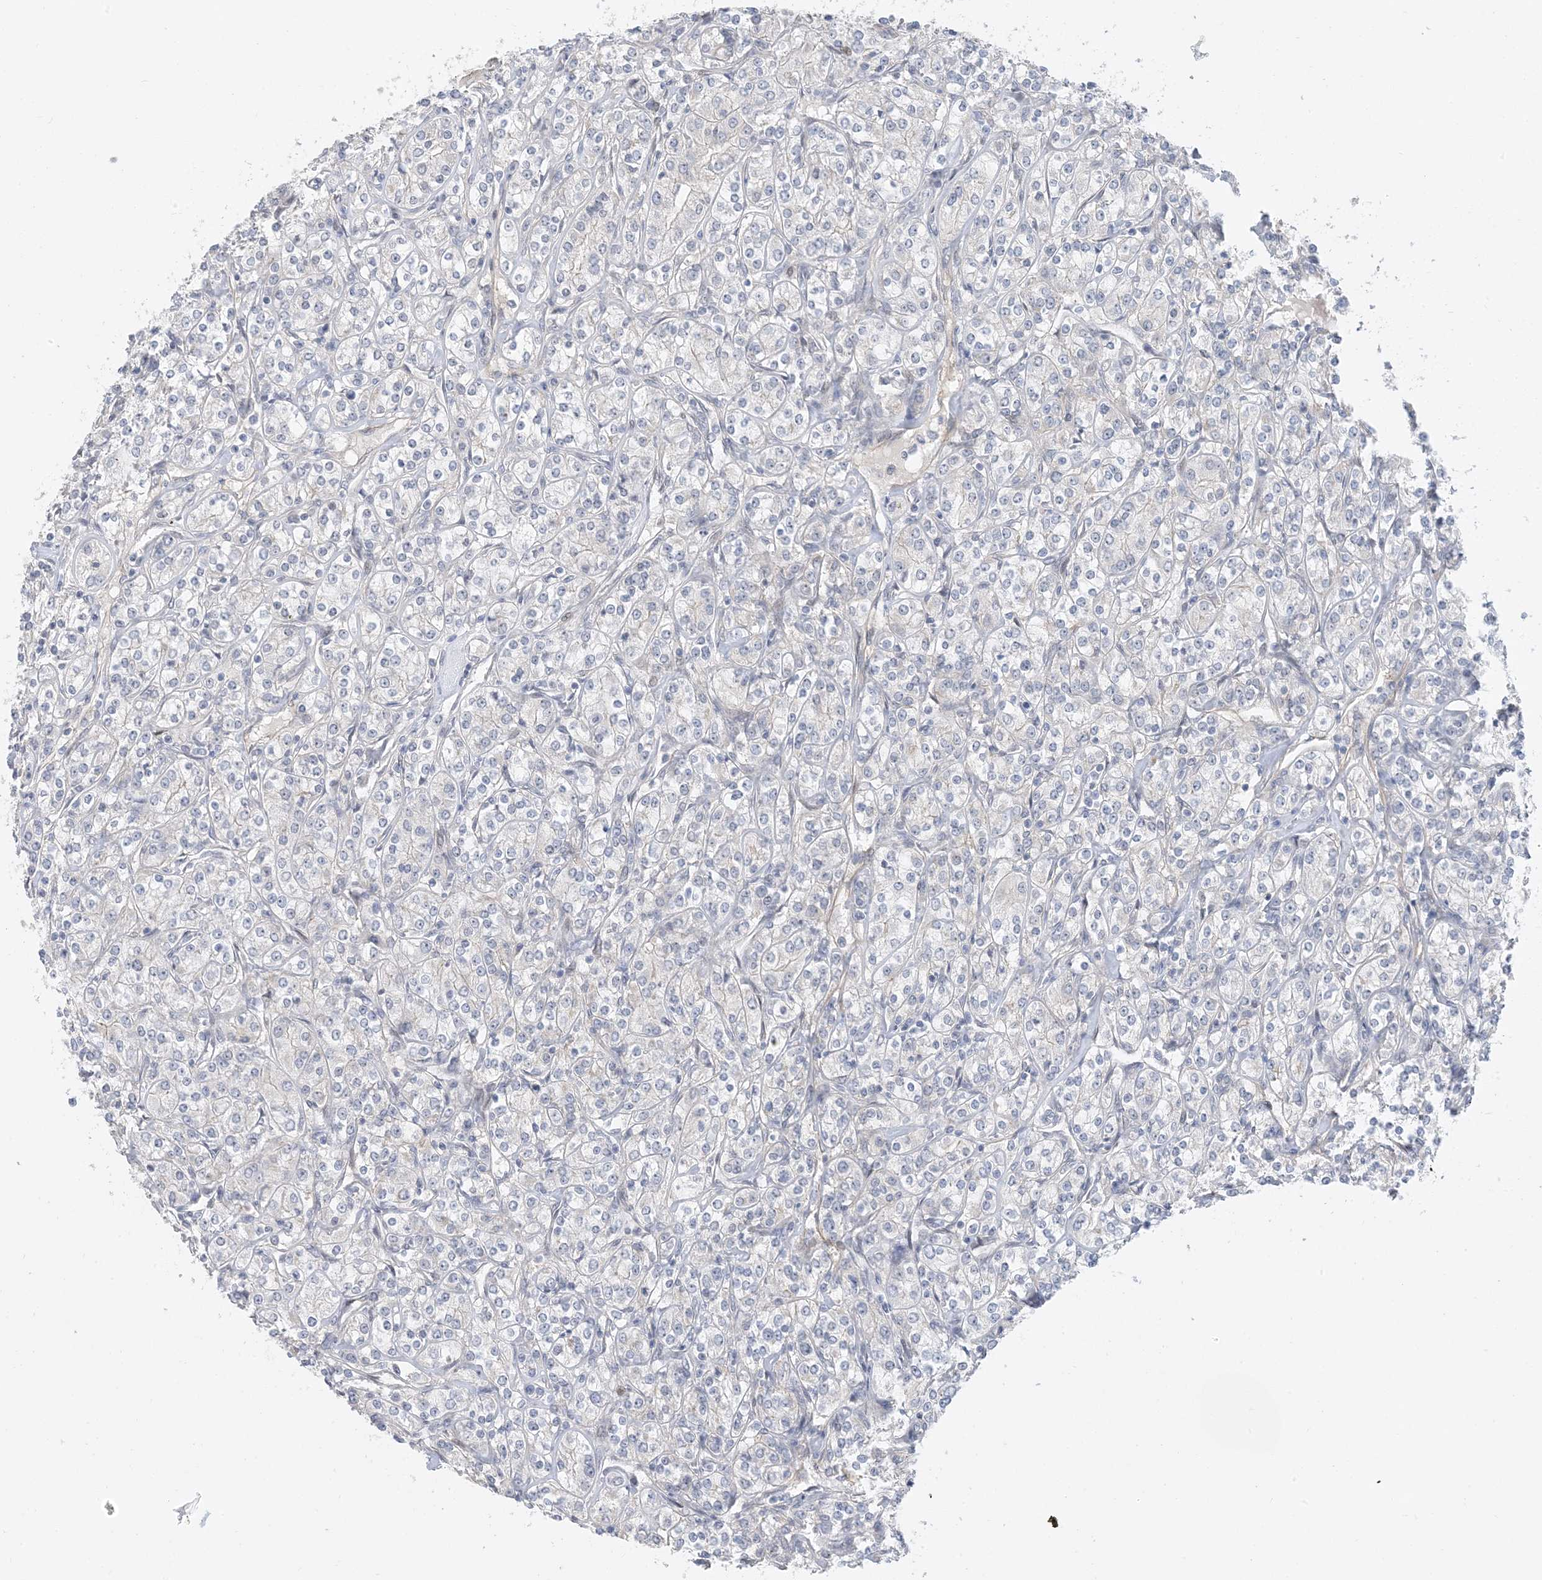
{"staining": {"intensity": "negative", "quantity": "none", "location": "none"}, "tissue": "renal cancer", "cell_type": "Tumor cells", "image_type": "cancer", "snomed": [{"axis": "morphology", "description": "Adenocarcinoma, NOS"}, {"axis": "topography", "description": "Kidney"}], "caption": "This is an immunohistochemistry micrograph of renal adenocarcinoma. There is no staining in tumor cells.", "gene": "IL36B", "patient": {"sex": "male", "age": 77}}